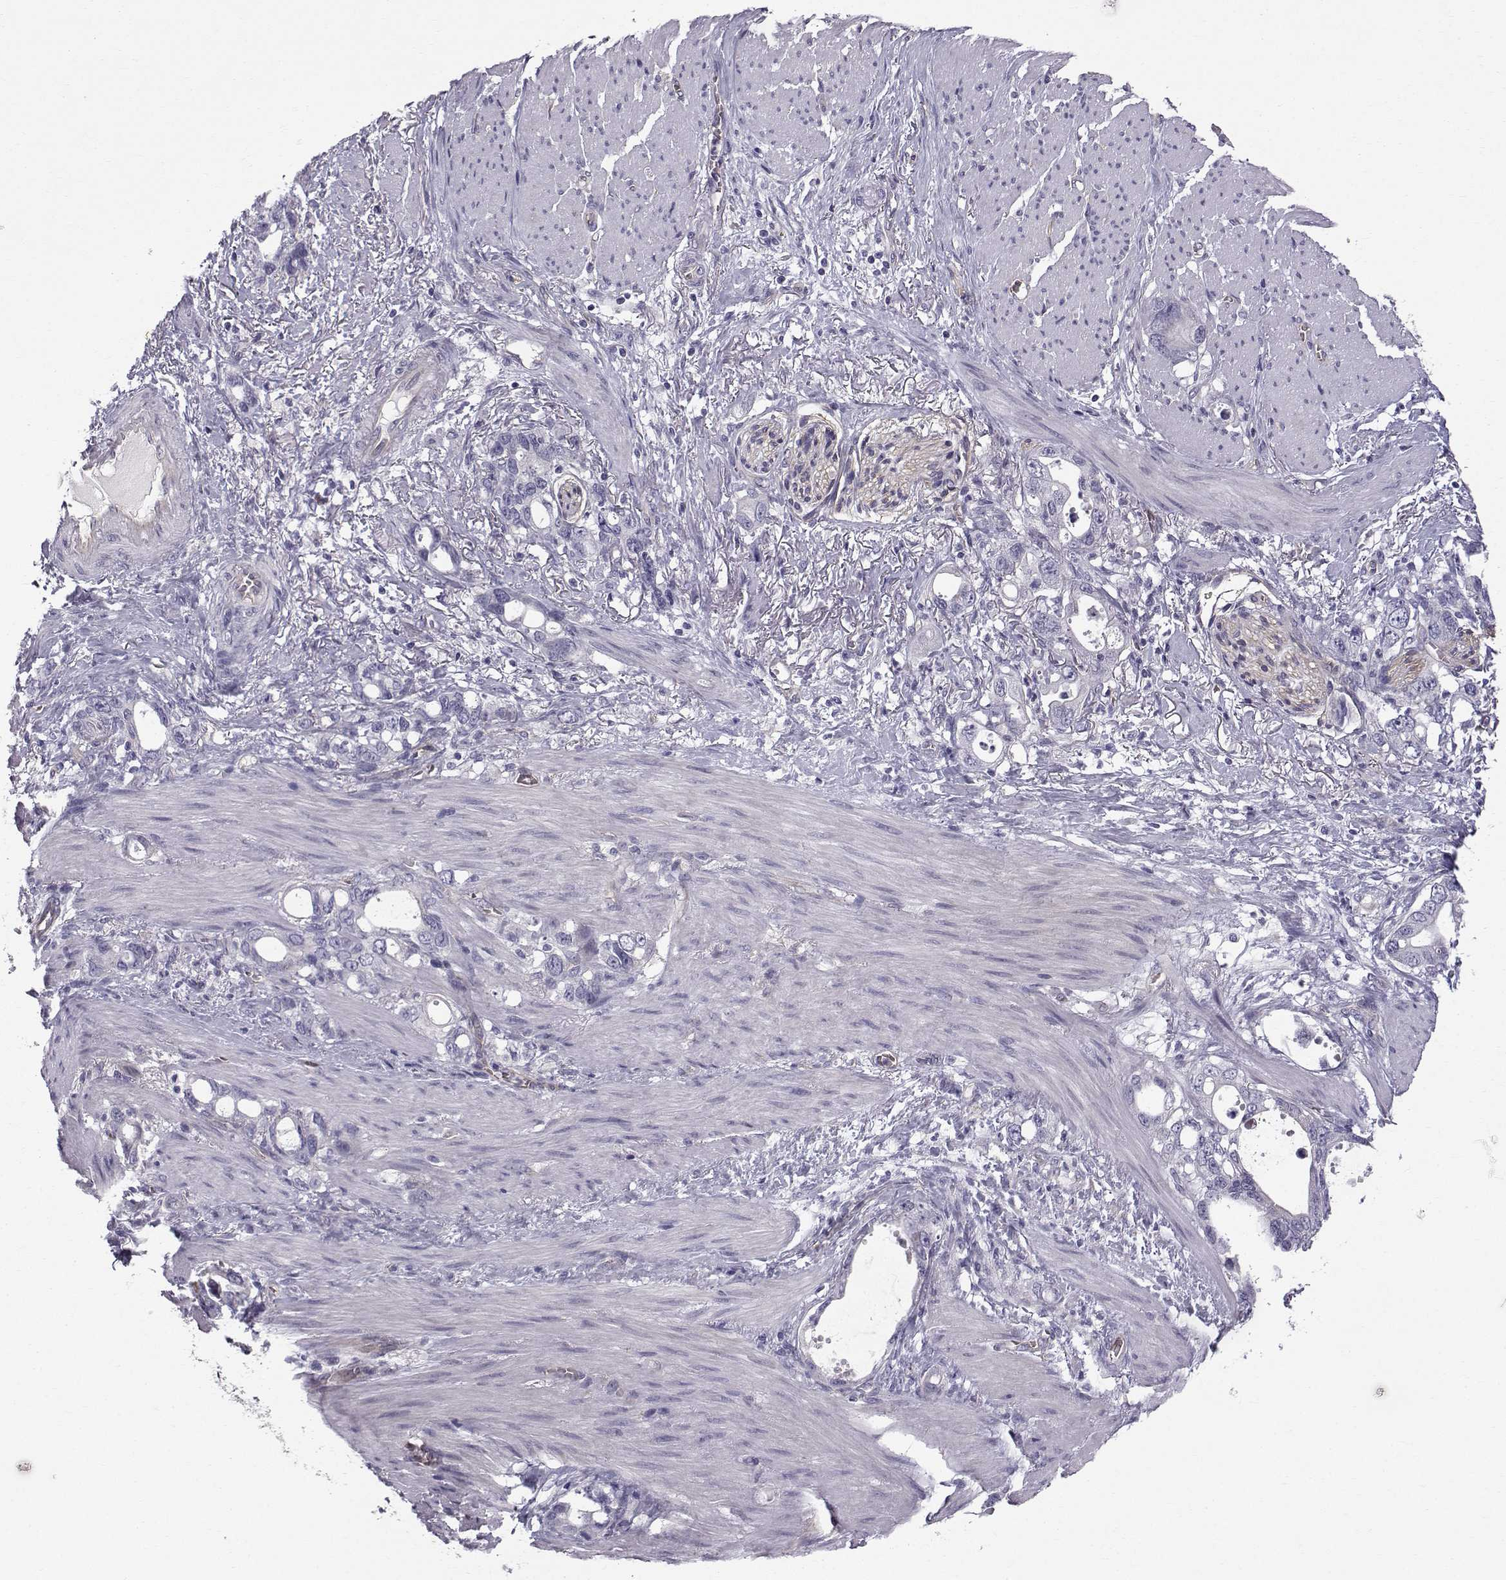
{"staining": {"intensity": "strong", "quantity": "<25%", "location": "cytoplasmic/membranous"}, "tissue": "stomach cancer", "cell_type": "Tumor cells", "image_type": "cancer", "snomed": [{"axis": "morphology", "description": "Adenocarcinoma, NOS"}, {"axis": "topography", "description": "Stomach, upper"}], "caption": "Immunohistochemistry staining of stomach cancer (adenocarcinoma), which reveals medium levels of strong cytoplasmic/membranous expression in approximately <25% of tumor cells indicating strong cytoplasmic/membranous protein positivity. The staining was performed using DAB (3,3'-diaminobenzidine) (brown) for protein detection and nuclei were counterstained in hematoxylin (blue).", "gene": "QPCT", "patient": {"sex": "male", "age": 74}}